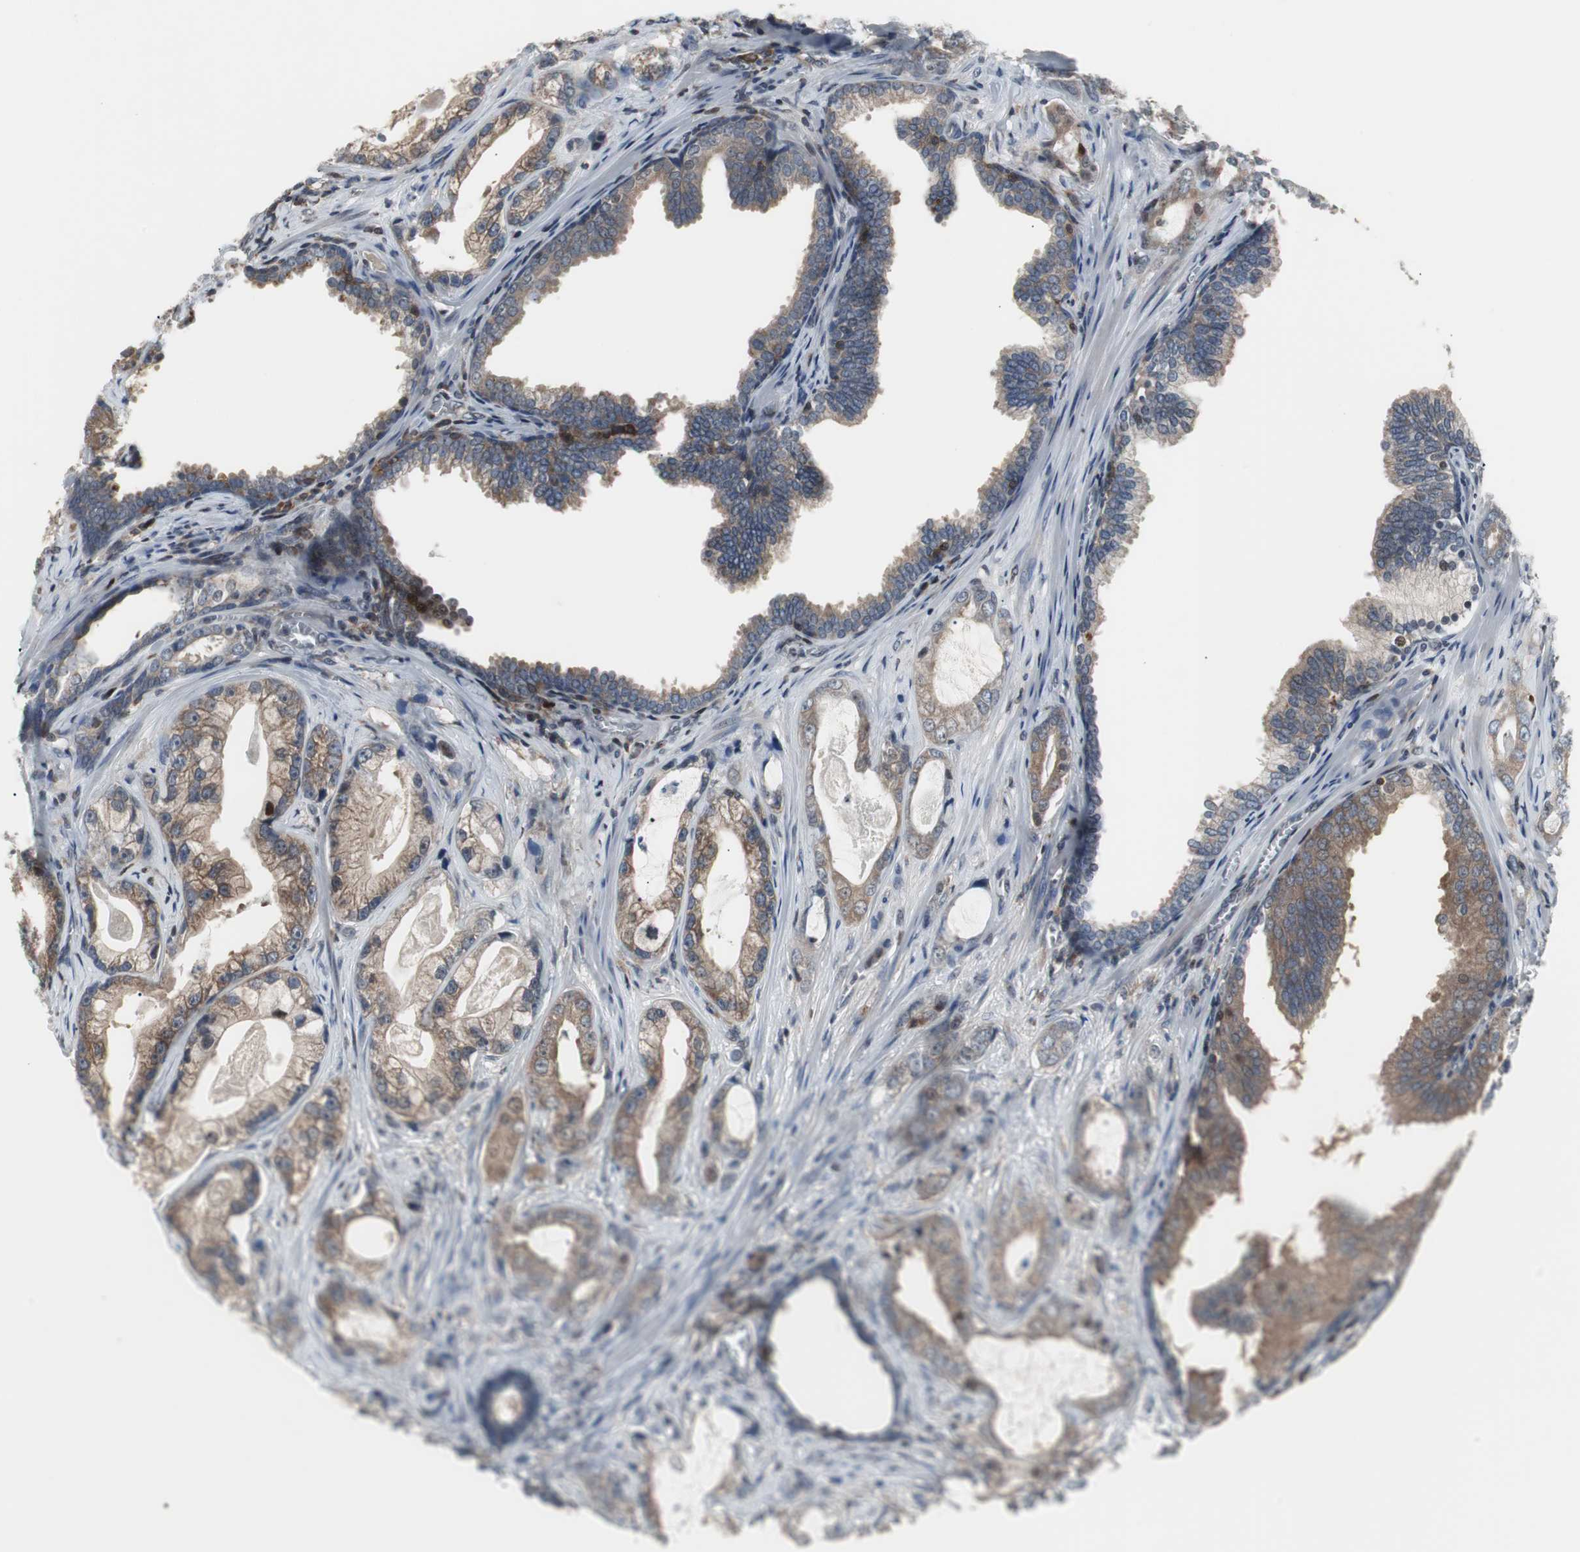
{"staining": {"intensity": "weak", "quantity": ">75%", "location": "cytoplasmic/membranous"}, "tissue": "prostate cancer", "cell_type": "Tumor cells", "image_type": "cancer", "snomed": [{"axis": "morphology", "description": "Adenocarcinoma, Low grade"}, {"axis": "topography", "description": "Prostate"}], "caption": "Immunohistochemistry (IHC) histopathology image of neoplastic tissue: human prostate low-grade adenocarcinoma stained using immunohistochemistry displays low levels of weak protein expression localized specifically in the cytoplasmic/membranous of tumor cells, appearing as a cytoplasmic/membranous brown color.", "gene": "GRK2", "patient": {"sex": "male", "age": 59}}